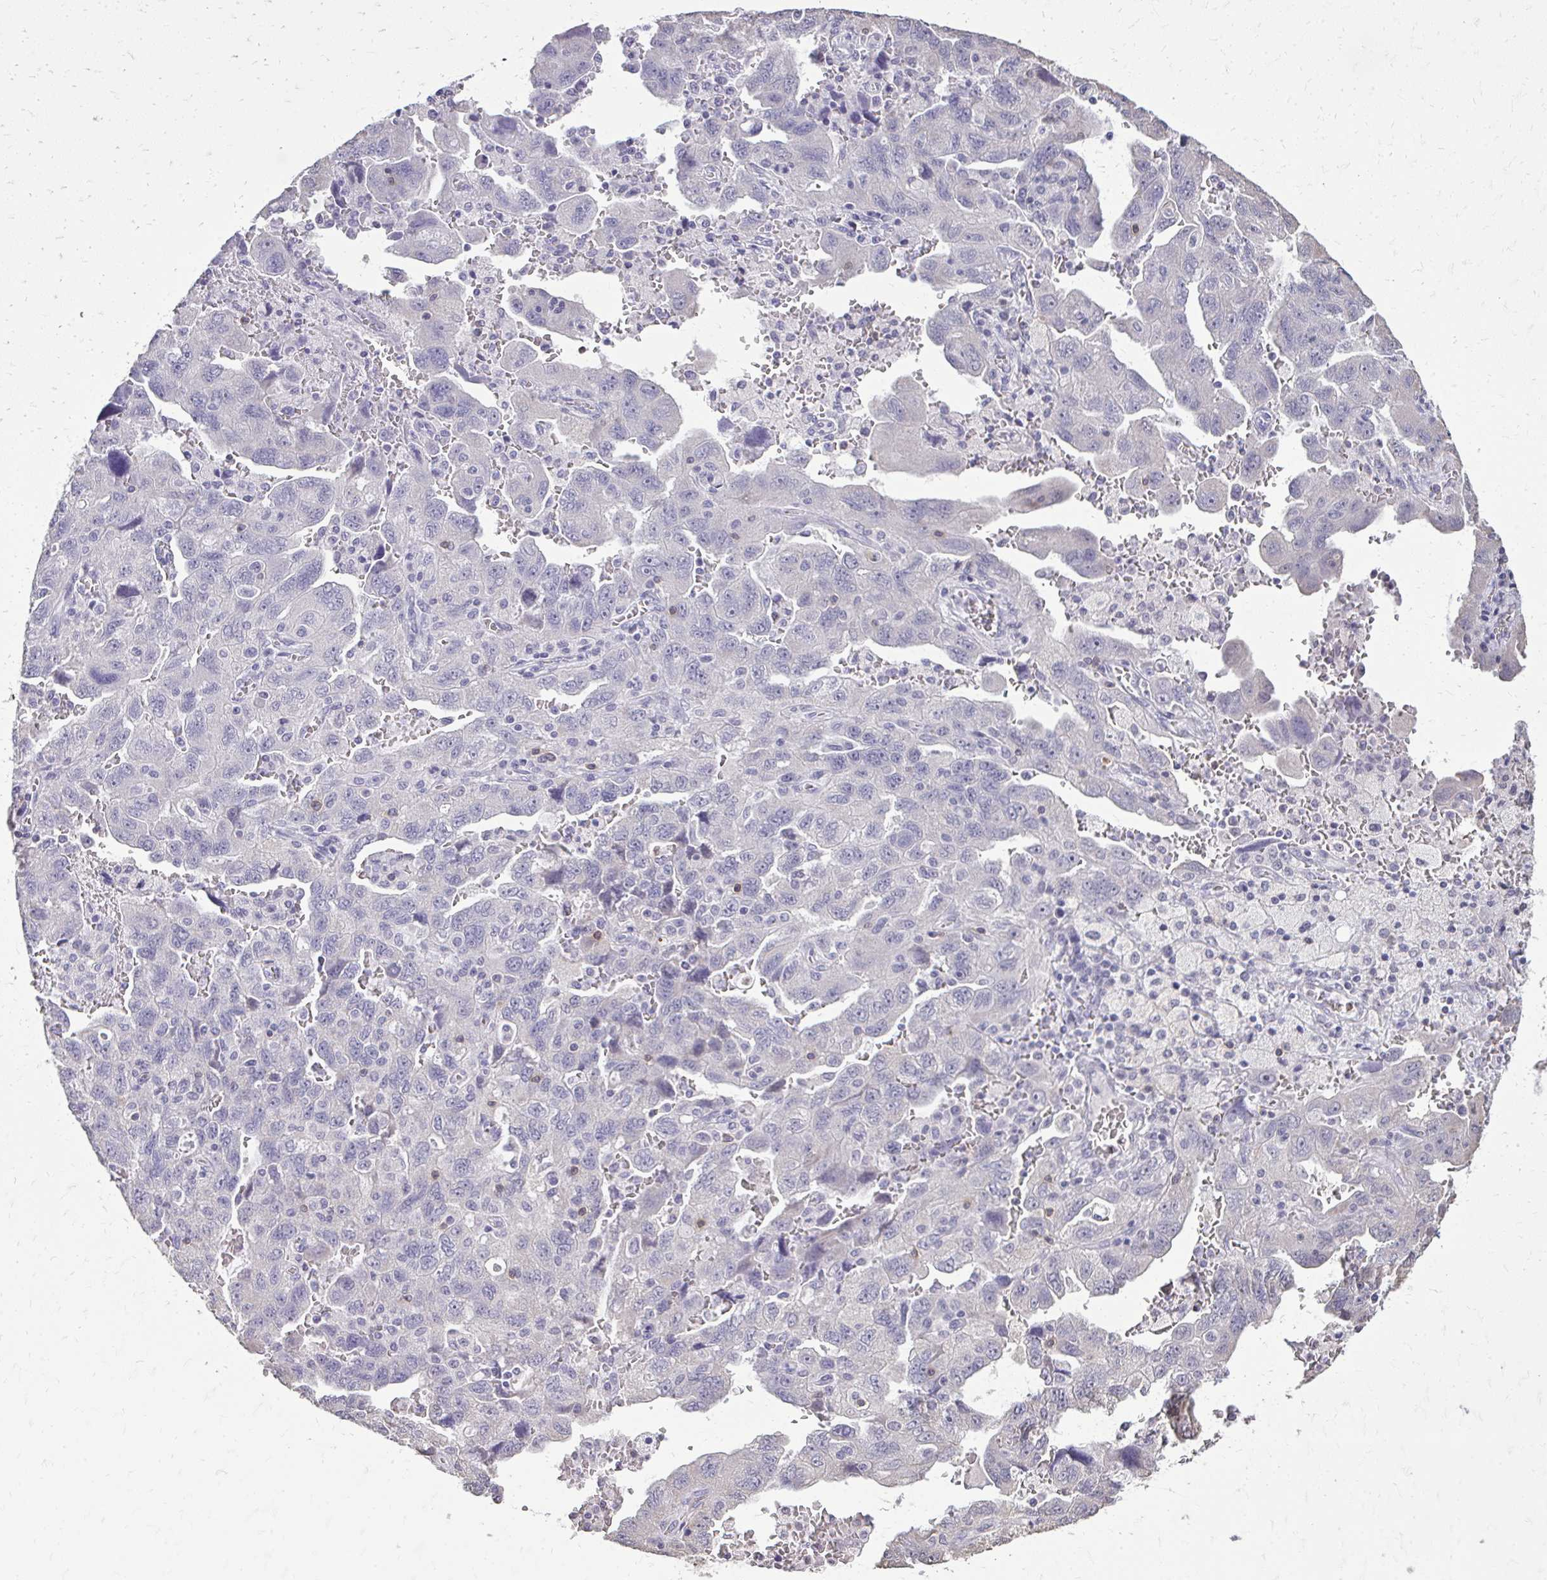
{"staining": {"intensity": "negative", "quantity": "none", "location": "none"}, "tissue": "ovarian cancer", "cell_type": "Tumor cells", "image_type": "cancer", "snomed": [{"axis": "morphology", "description": "Carcinoma, NOS"}, {"axis": "morphology", "description": "Cystadenocarcinoma, serous, NOS"}, {"axis": "topography", "description": "Ovary"}], "caption": "High power microscopy histopathology image of an immunohistochemistry photomicrograph of ovarian serous cystadenocarcinoma, revealing no significant positivity in tumor cells.", "gene": "AKAP5", "patient": {"sex": "female", "age": 69}}